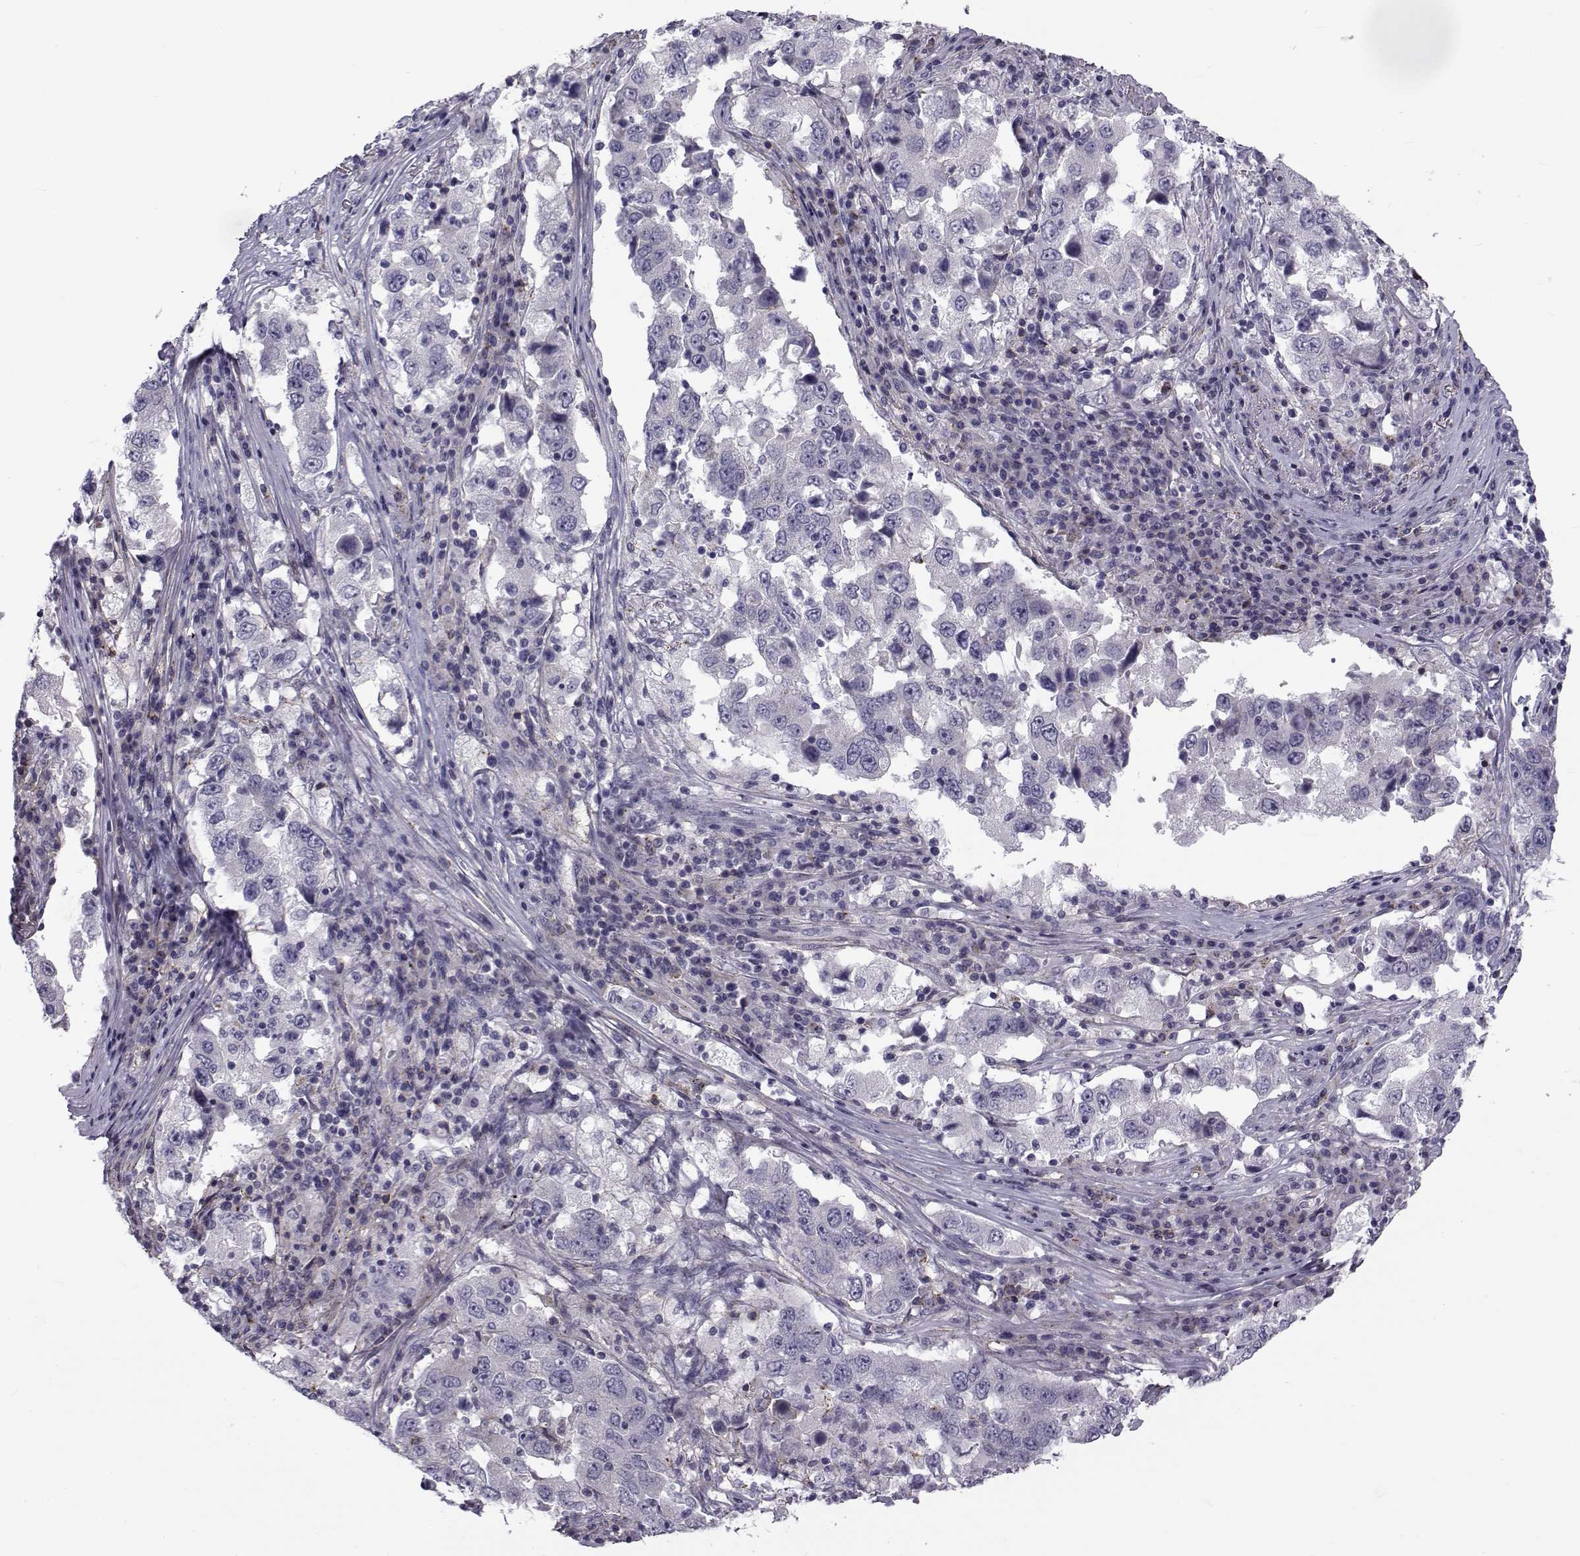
{"staining": {"intensity": "negative", "quantity": "none", "location": "none"}, "tissue": "lung cancer", "cell_type": "Tumor cells", "image_type": "cancer", "snomed": [{"axis": "morphology", "description": "Adenocarcinoma, NOS"}, {"axis": "topography", "description": "Lung"}], "caption": "Immunohistochemistry (IHC) image of neoplastic tissue: human lung cancer (adenocarcinoma) stained with DAB (3,3'-diaminobenzidine) shows no significant protein positivity in tumor cells.", "gene": "LRRC27", "patient": {"sex": "male", "age": 73}}